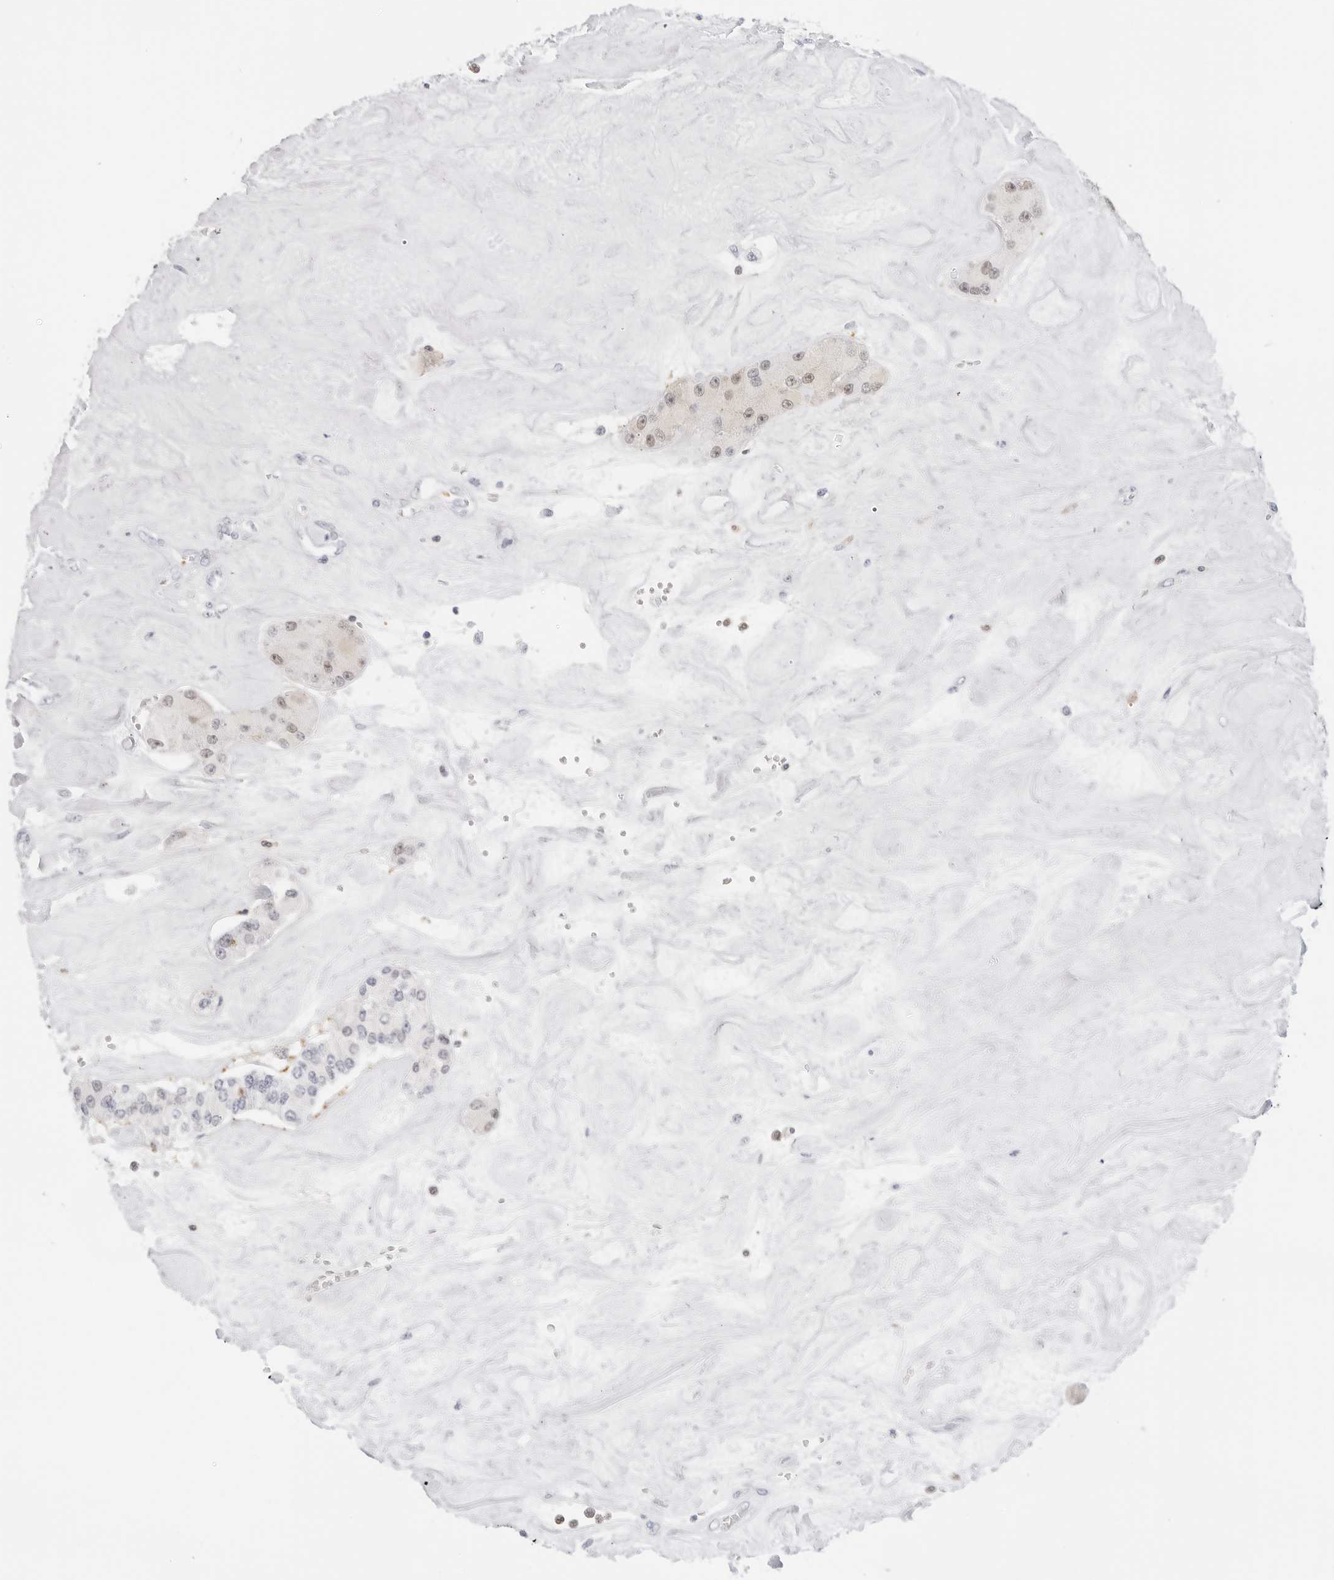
{"staining": {"intensity": "weak", "quantity": "<25%", "location": "nuclear"}, "tissue": "carcinoid", "cell_type": "Tumor cells", "image_type": "cancer", "snomed": [{"axis": "morphology", "description": "Carcinoid, malignant, NOS"}, {"axis": "topography", "description": "Pancreas"}], "caption": "DAB immunohistochemical staining of malignant carcinoid reveals no significant staining in tumor cells.", "gene": "SLC9A3R1", "patient": {"sex": "male", "age": 41}}